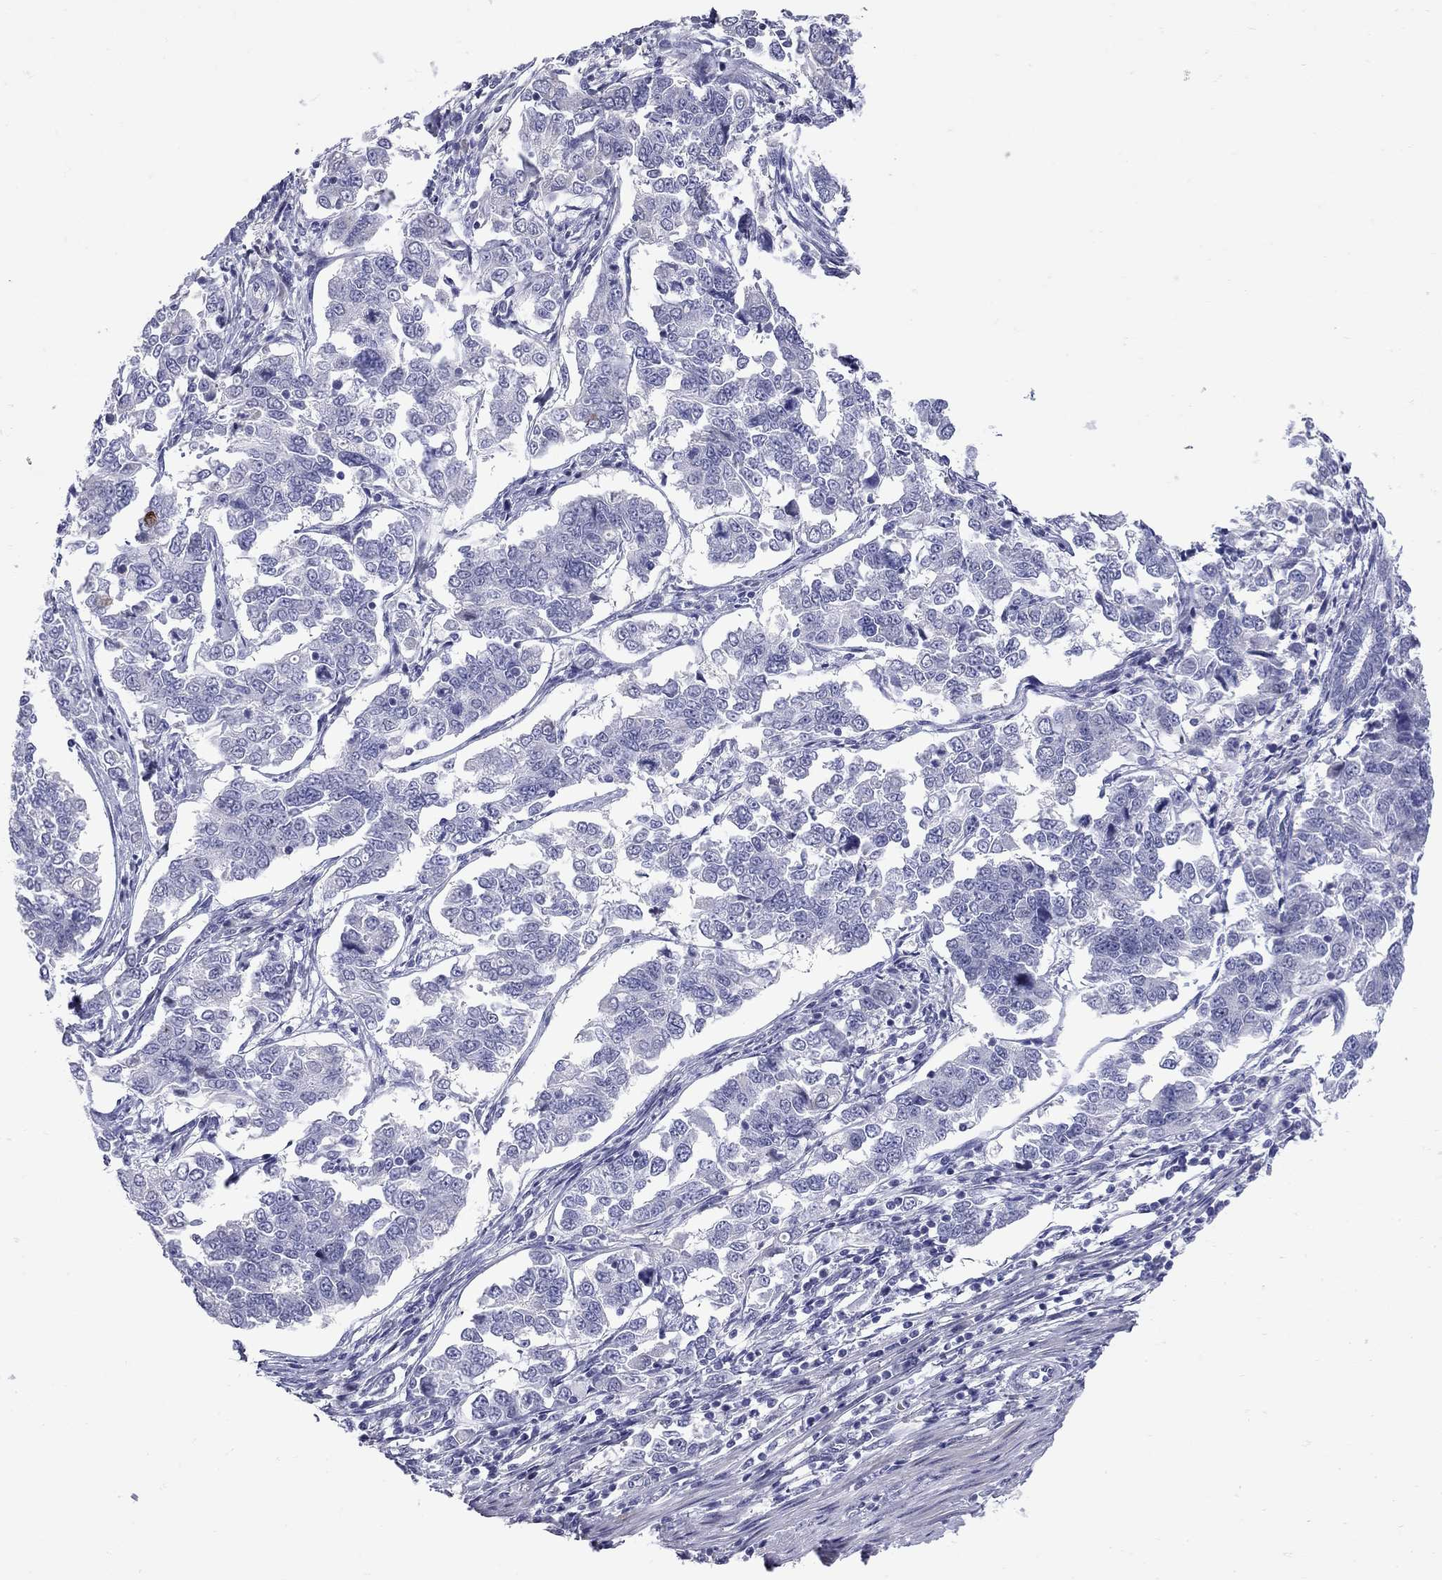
{"staining": {"intensity": "negative", "quantity": "none", "location": "none"}, "tissue": "endometrial cancer", "cell_type": "Tumor cells", "image_type": "cancer", "snomed": [{"axis": "morphology", "description": "Adenocarcinoma, NOS"}, {"axis": "topography", "description": "Endometrium"}], "caption": "There is no significant positivity in tumor cells of endometrial cancer (adenocarcinoma).", "gene": "C8orf88", "patient": {"sex": "female", "age": 43}}